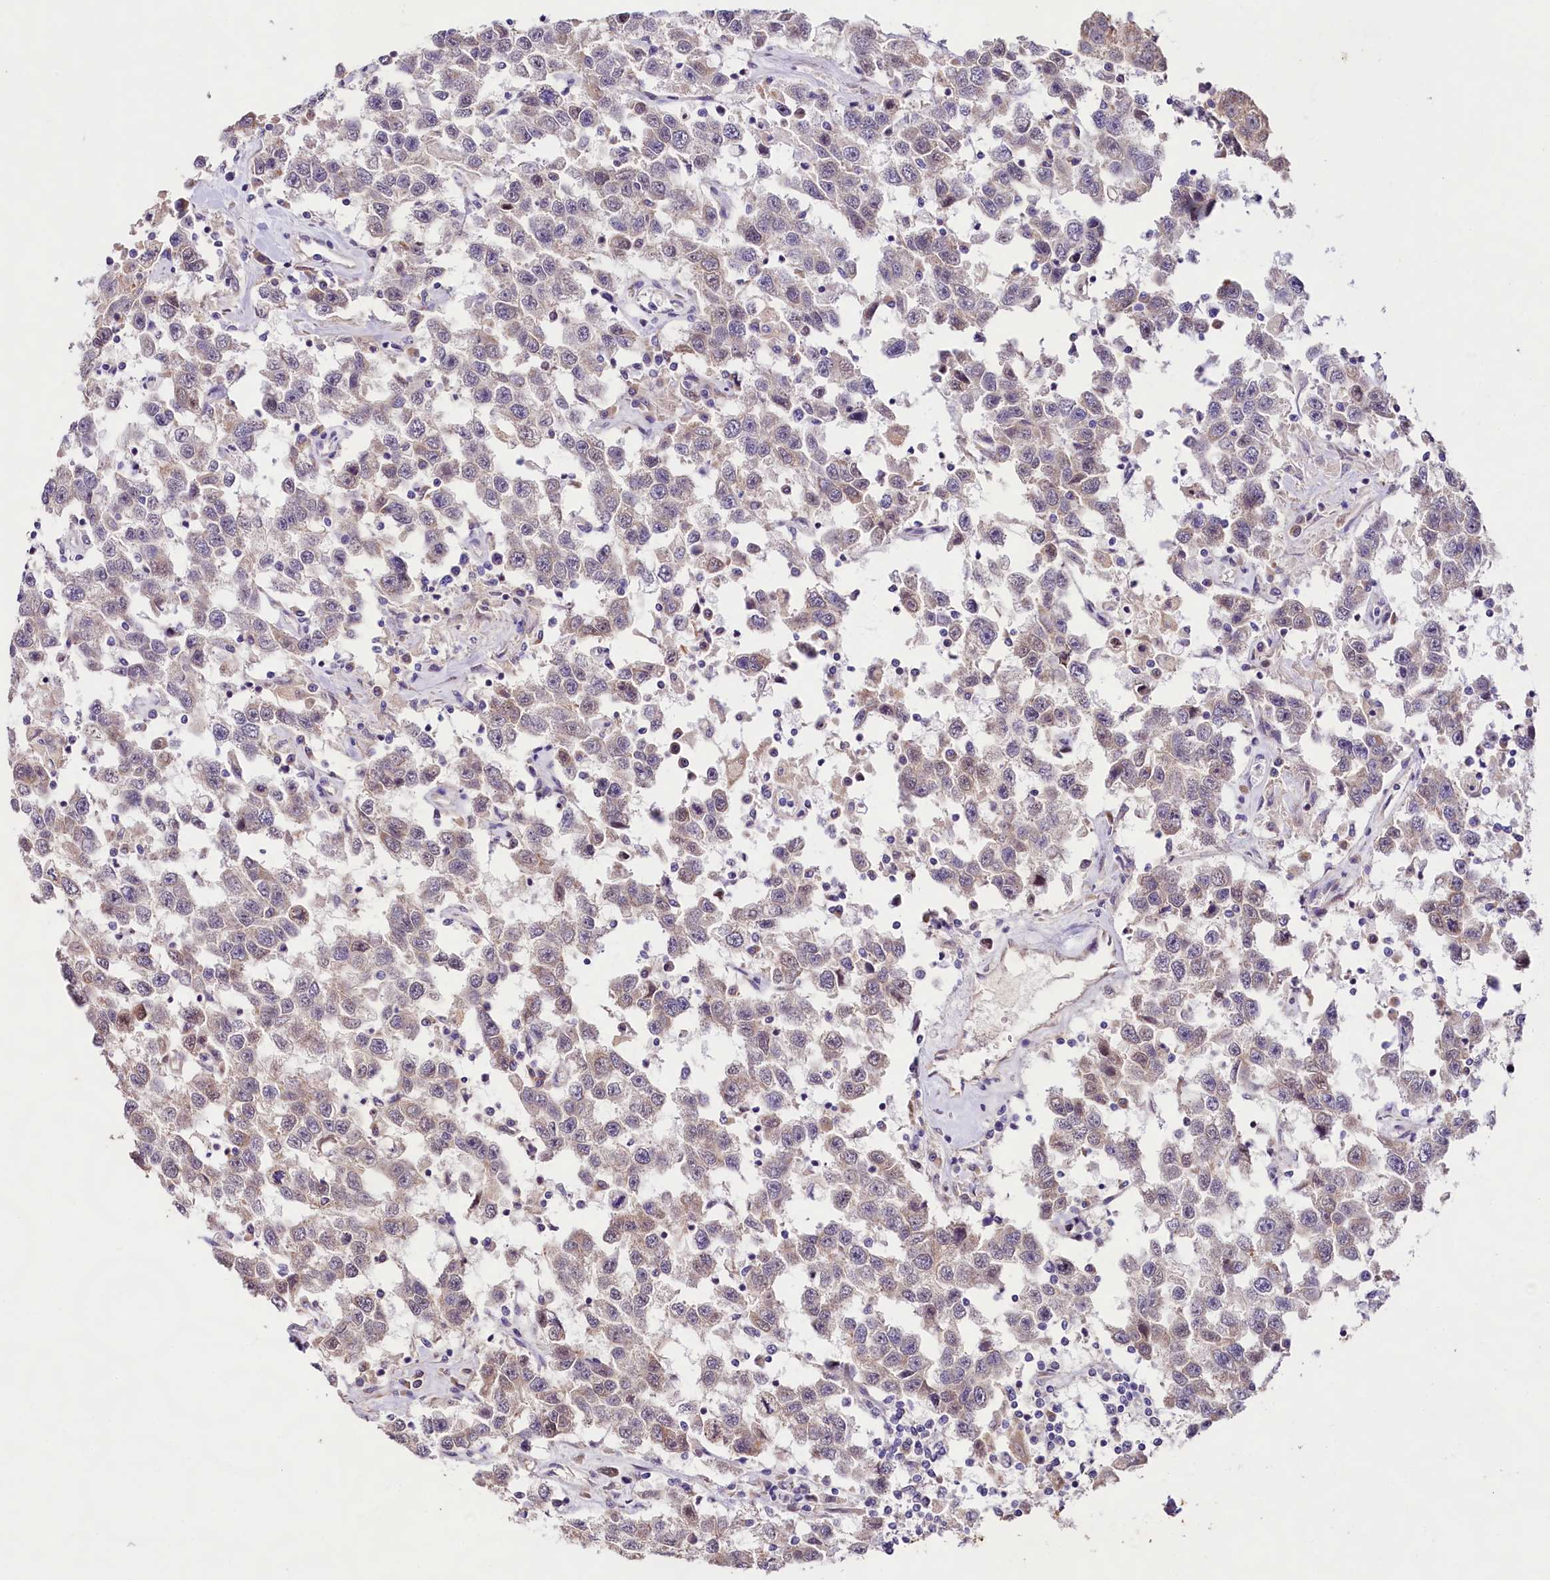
{"staining": {"intensity": "negative", "quantity": "none", "location": "none"}, "tissue": "testis cancer", "cell_type": "Tumor cells", "image_type": "cancer", "snomed": [{"axis": "morphology", "description": "Seminoma, NOS"}, {"axis": "topography", "description": "Testis"}], "caption": "This is an IHC image of seminoma (testis). There is no staining in tumor cells.", "gene": "VPS11", "patient": {"sex": "male", "age": 41}}